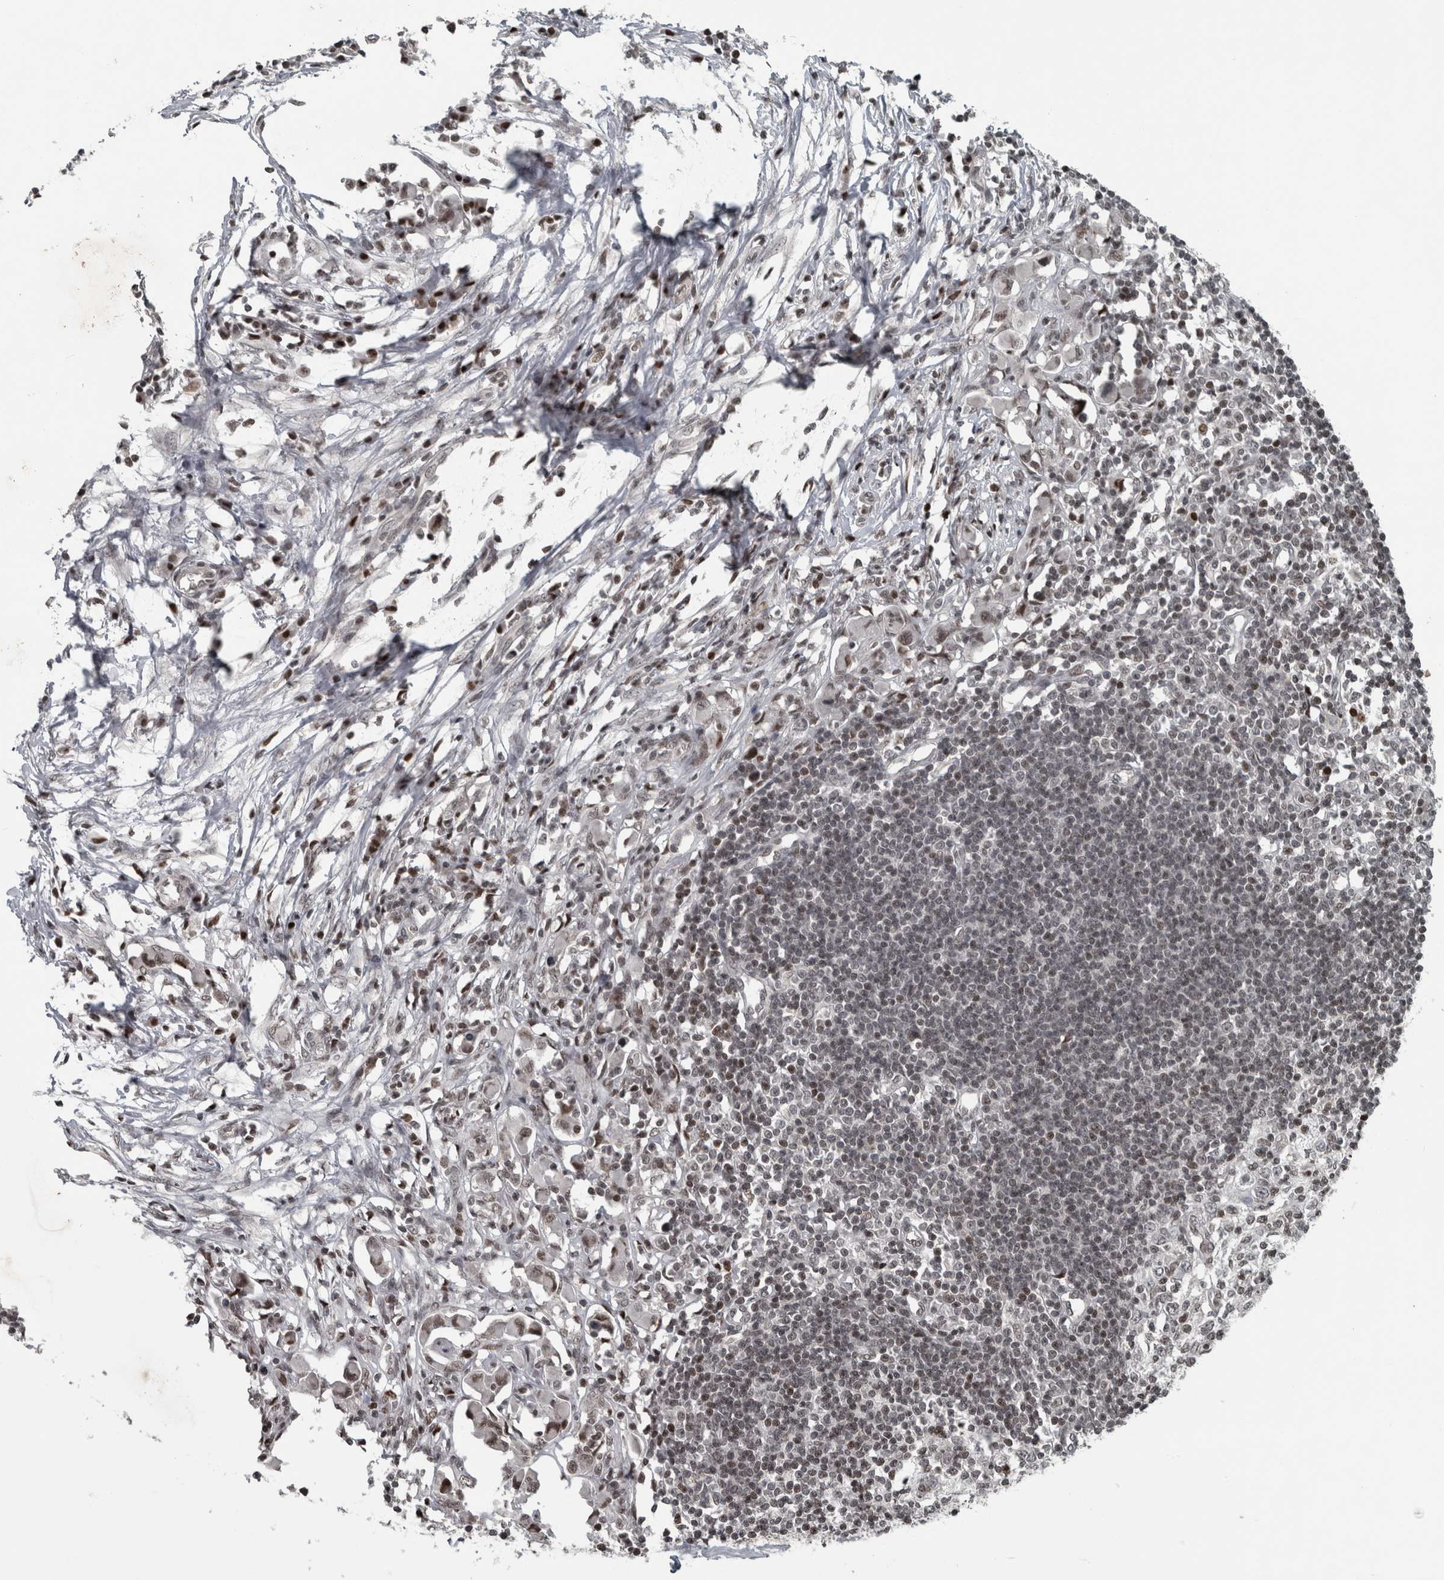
{"staining": {"intensity": "weak", "quantity": ">75%", "location": "nuclear"}, "tissue": "lymph node", "cell_type": "Germinal center cells", "image_type": "normal", "snomed": [{"axis": "morphology", "description": "Normal tissue, NOS"}, {"axis": "morphology", "description": "Malignant melanoma, Metastatic site"}, {"axis": "topography", "description": "Lymph node"}], "caption": "Immunohistochemistry (DAB (3,3'-diaminobenzidine)) staining of unremarkable human lymph node exhibits weak nuclear protein expression in about >75% of germinal center cells. (DAB IHC with brightfield microscopy, high magnification).", "gene": "UNC50", "patient": {"sex": "male", "age": 41}}